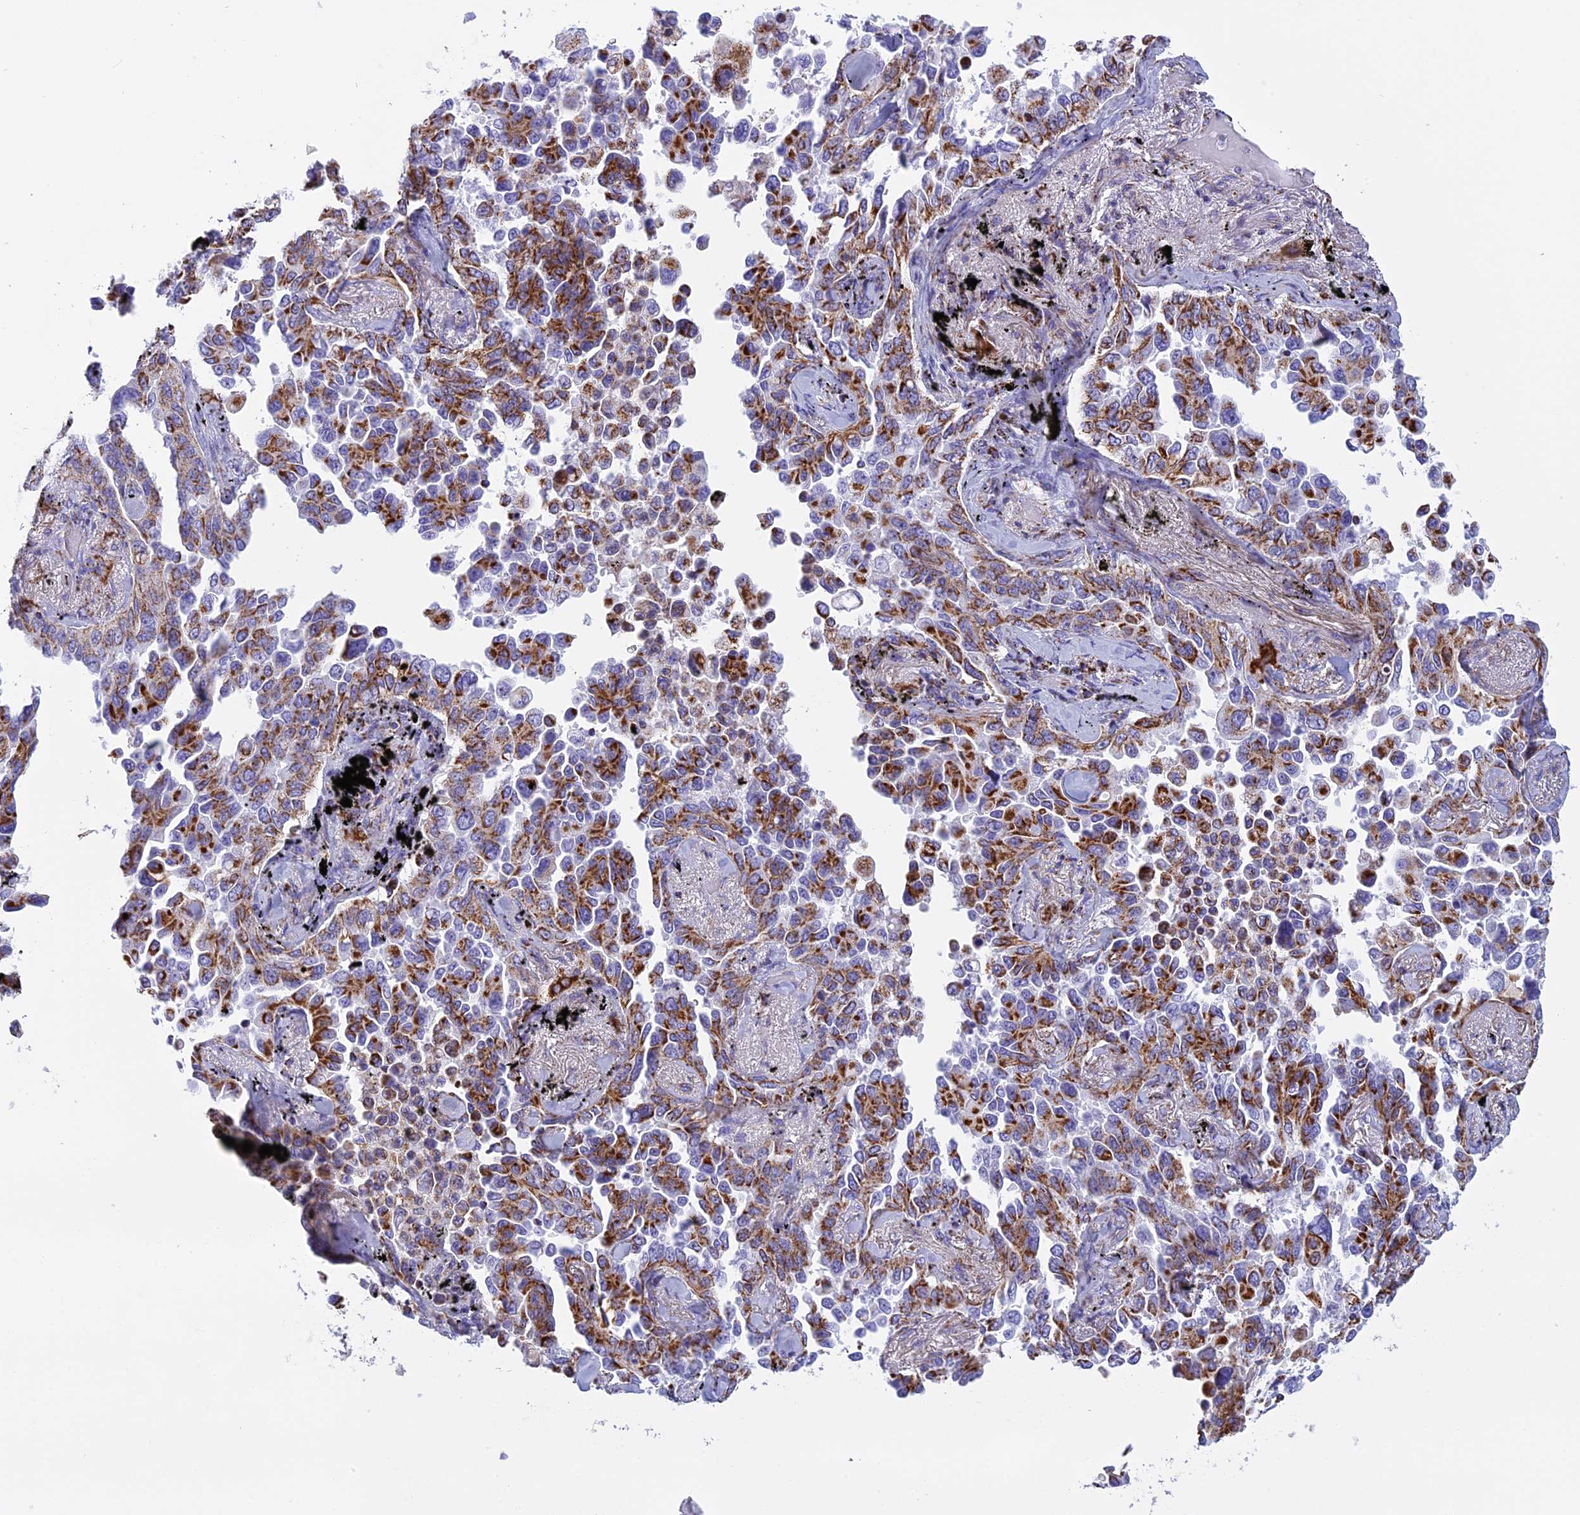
{"staining": {"intensity": "strong", "quantity": ">75%", "location": "cytoplasmic/membranous"}, "tissue": "lung cancer", "cell_type": "Tumor cells", "image_type": "cancer", "snomed": [{"axis": "morphology", "description": "Adenocarcinoma, NOS"}, {"axis": "topography", "description": "Lung"}], "caption": "High-magnification brightfield microscopy of adenocarcinoma (lung) stained with DAB (brown) and counterstained with hematoxylin (blue). tumor cells exhibit strong cytoplasmic/membranous staining is present in approximately>75% of cells.", "gene": "KCNG1", "patient": {"sex": "female", "age": 67}}